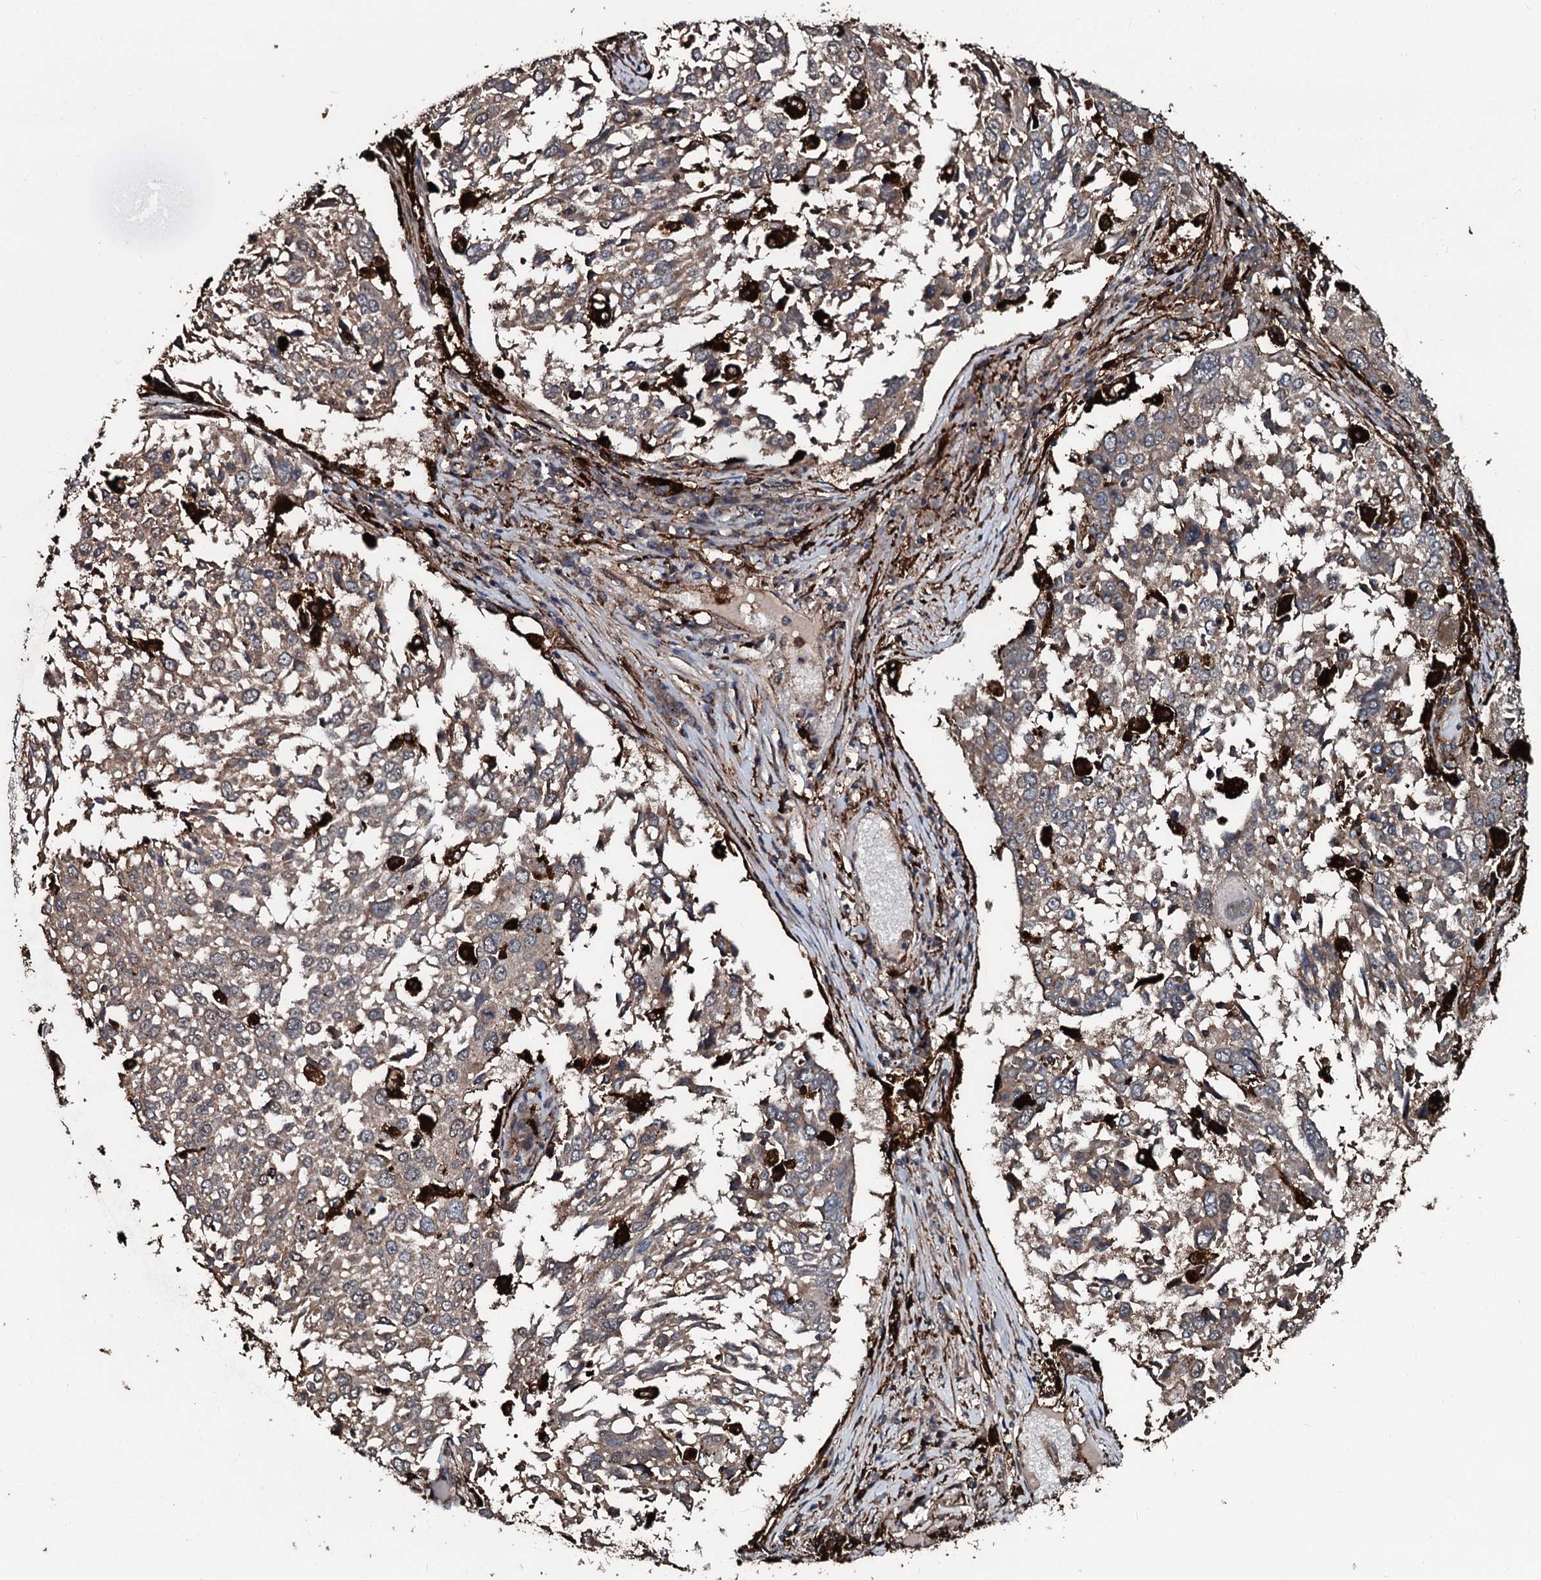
{"staining": {"intensity": "weak", "quantity": "25%-75%", "location": "cytoplasmic/membranous"}, "tissue": "lung cancer", "cell_type": "Tumor cells", "image_type": "cancer", "snomed": [{"axis": "morphology", "description": "Squamous cell carcinoma, NOS"}, {"axis": "topography", "description": "Lung"}], "caption": "An image of lung squamous cell carcinoma stained for a protein shows weak cytoplasmic/membranous brown staining in tumor cells.", "gene": "TPGS2", "patient": {"sex": "male", "age": 65}}